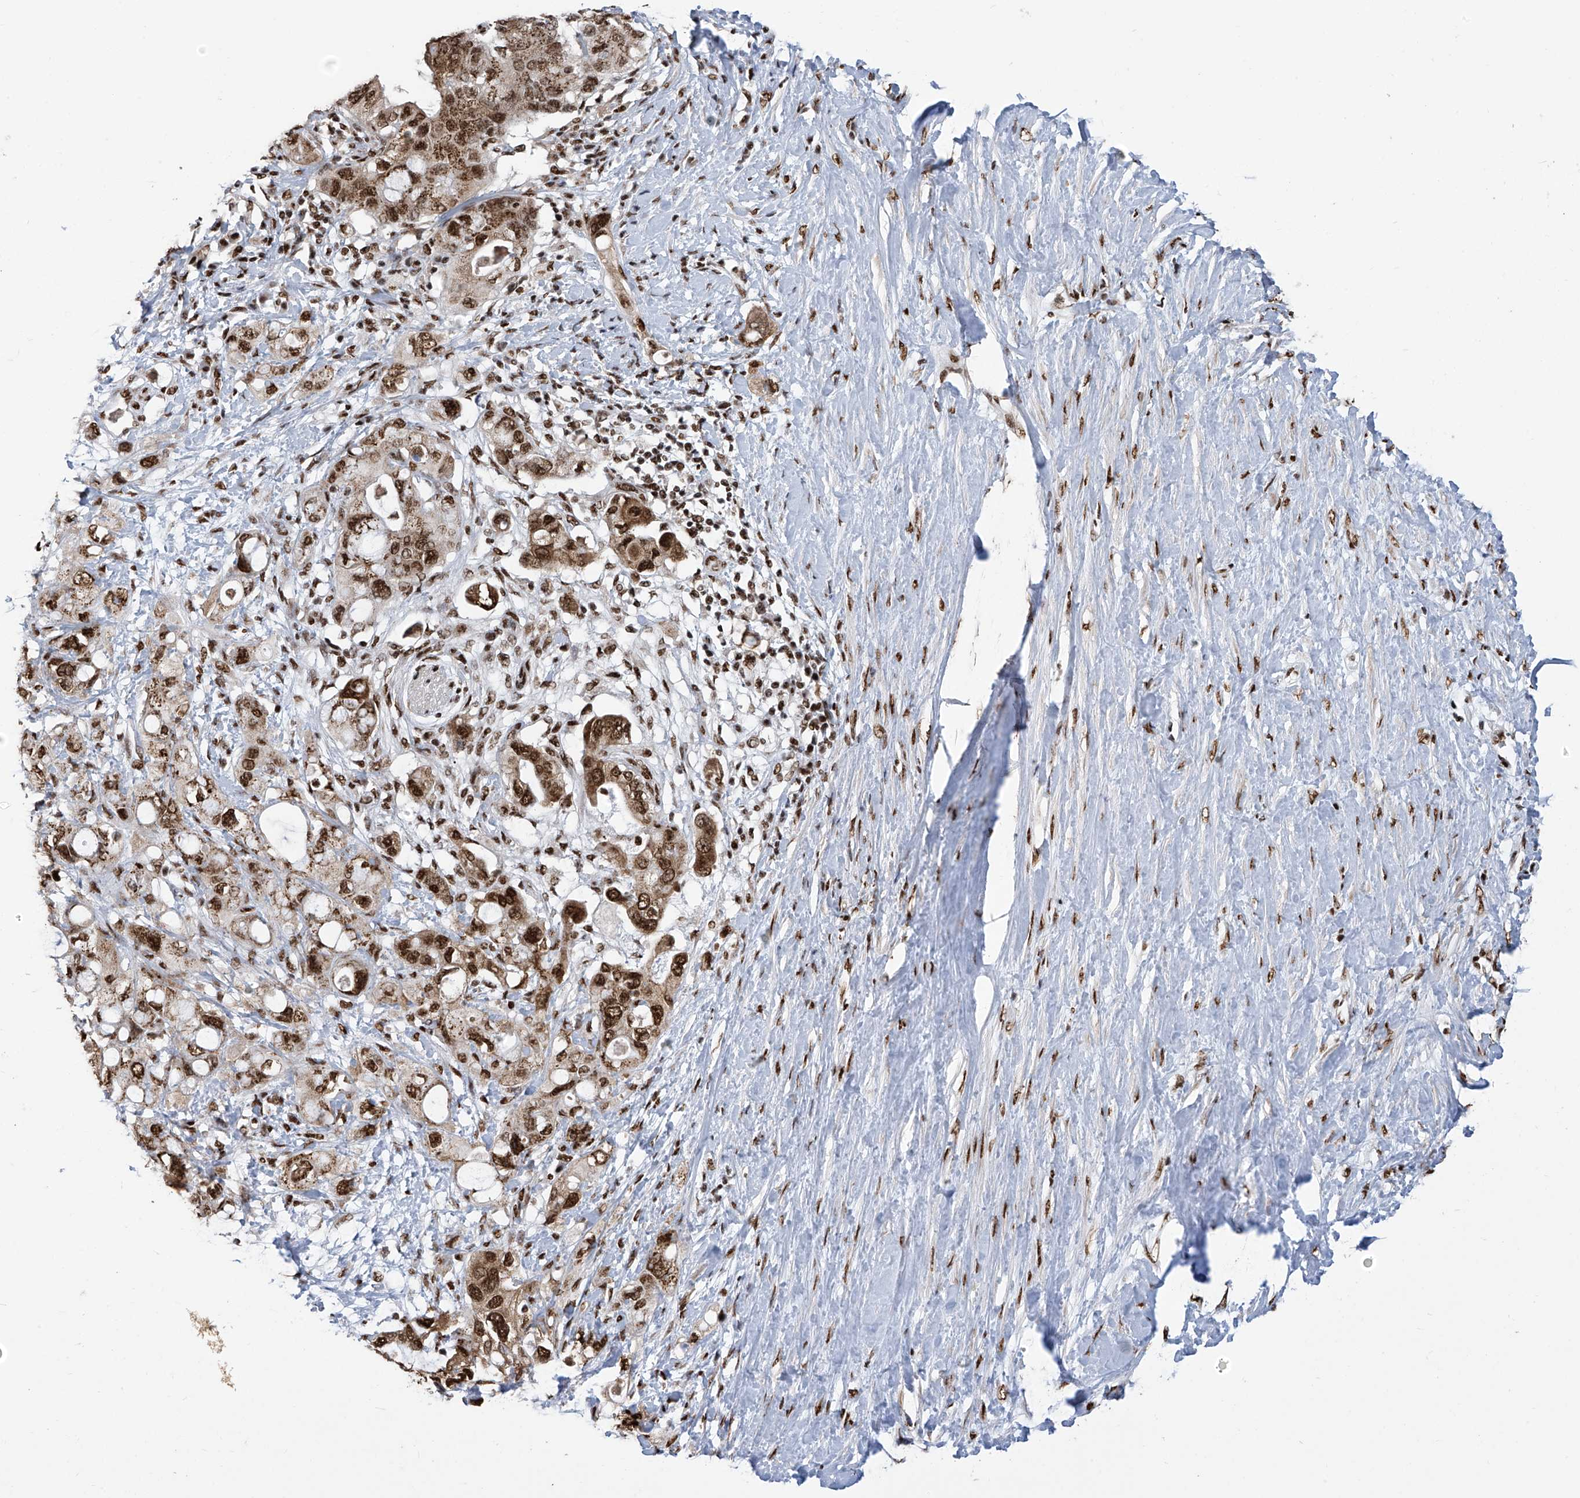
{"staining": {"intensity": "strong", "quantity": ">75%", "location": "nuclear"}, "tissue": "pancreatic cancer", "cell_type": "Tumor cells", "image_type": "cancer", "snomed": [{"axis": "morphology", "description": "Adenocarcinoma, NOS"}, {"axis": "topography", "description": "Pancreas"}], "caption": "Adenocarcinoma (pancreatic) tissue exhibits strong nuclear expression in about >75% of tumor cells The protein is stained brown, and the nuclei are stained in blue (DAB IHC with brightfield microscopy, high magnification).", "gene": "APLF", "patient": {"sex": "female", "age": 56}}